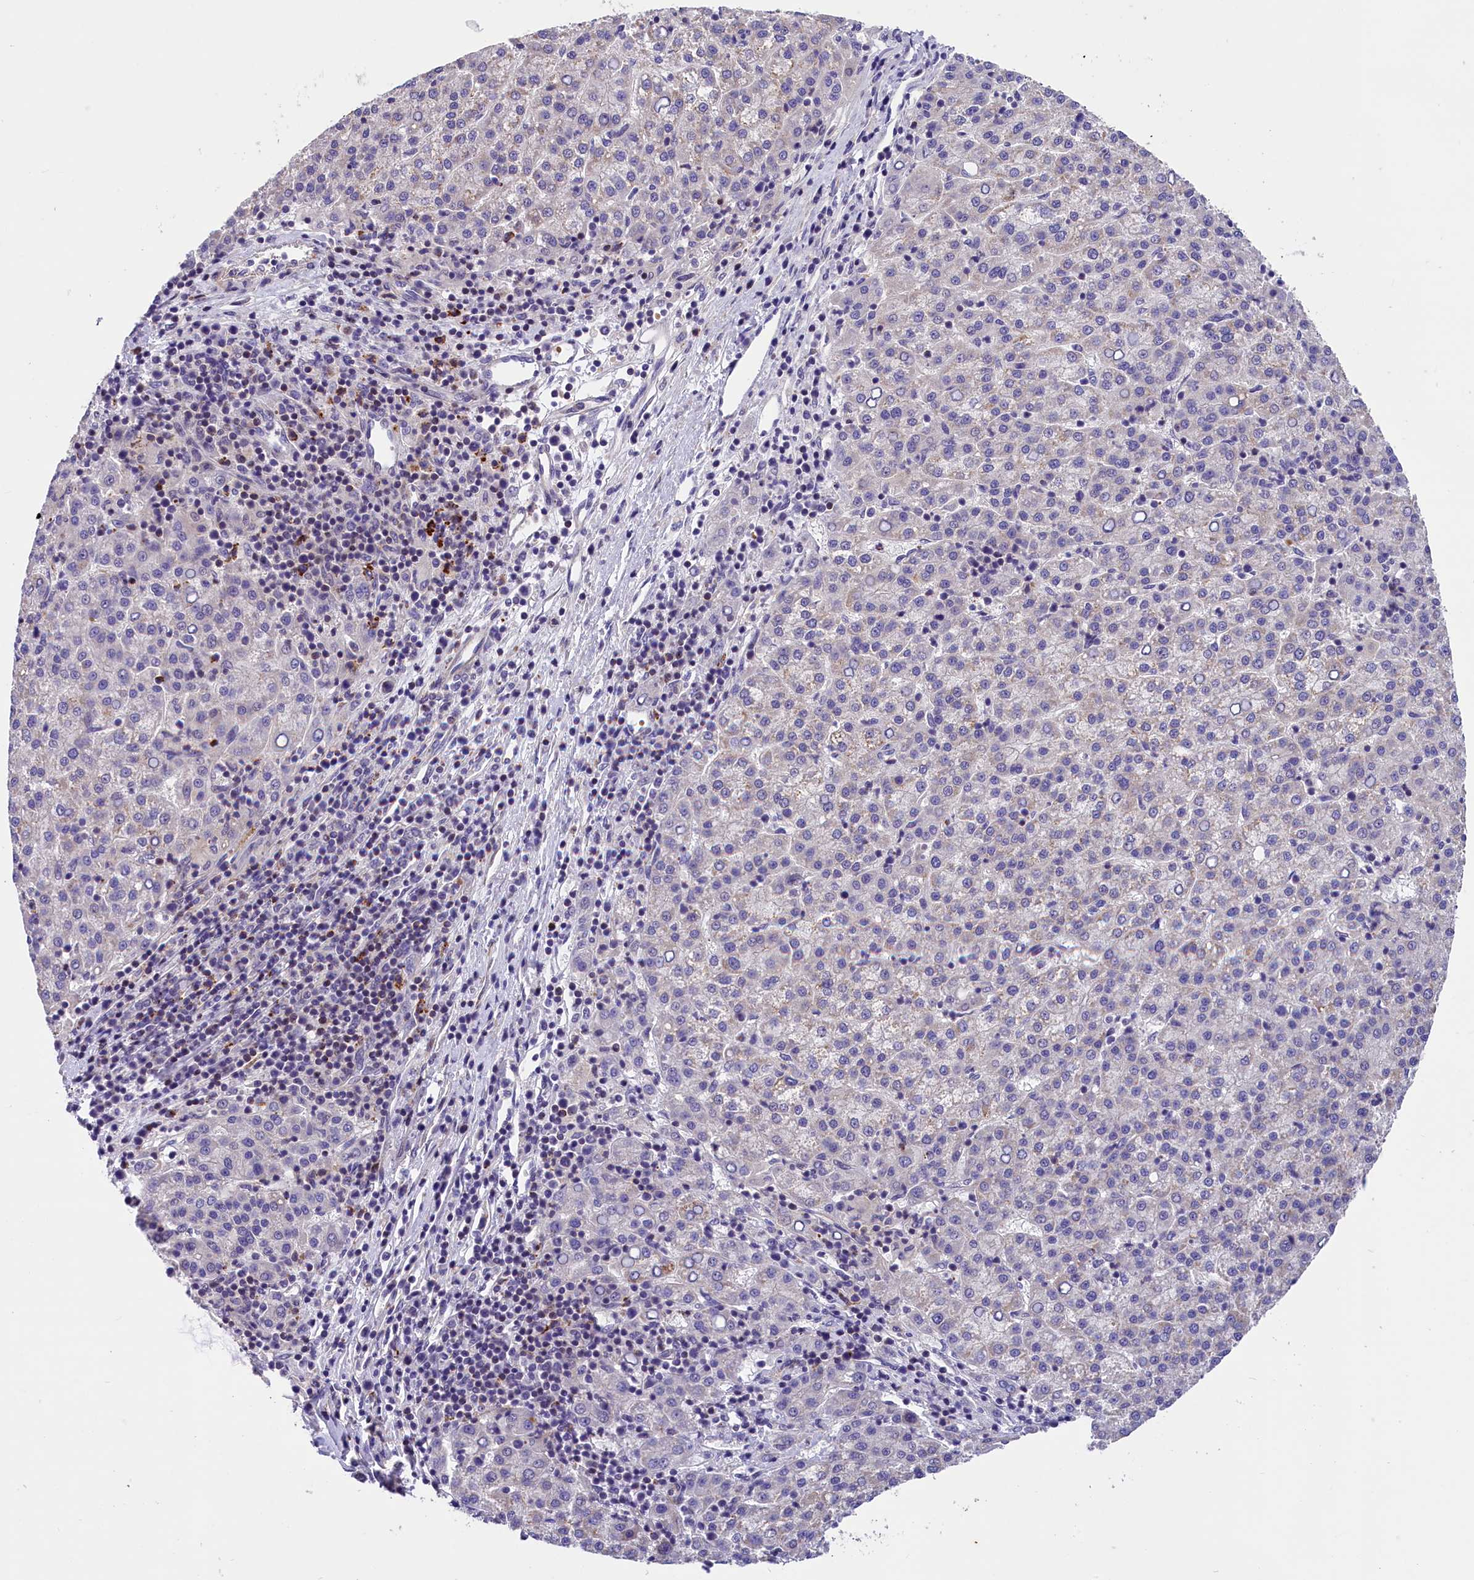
{"staining": {"intensity": "negative", "quantity": "none", "location": "none"}, "tissue": "liver cancer", "cell_type": "Tumor cells", "image_type": "cancer", "snomed": [{"axis": "morphology", "description": "Carcinoma, Hepatocellular, NOS"}, {"axis": "topography", "description": "Liver"}], "caption": "Immunohistochemical staining of liver cancer displays no significant staining in tumor cells. (Stains: DAB (3,3'-diaminobenzidine) immunohistochemistry with hematoxylin counter stain, Microscopy: brightfield microscopy at high magnification).", "gene": "MED20", "patient": {"sex": "female", "age": 58}}